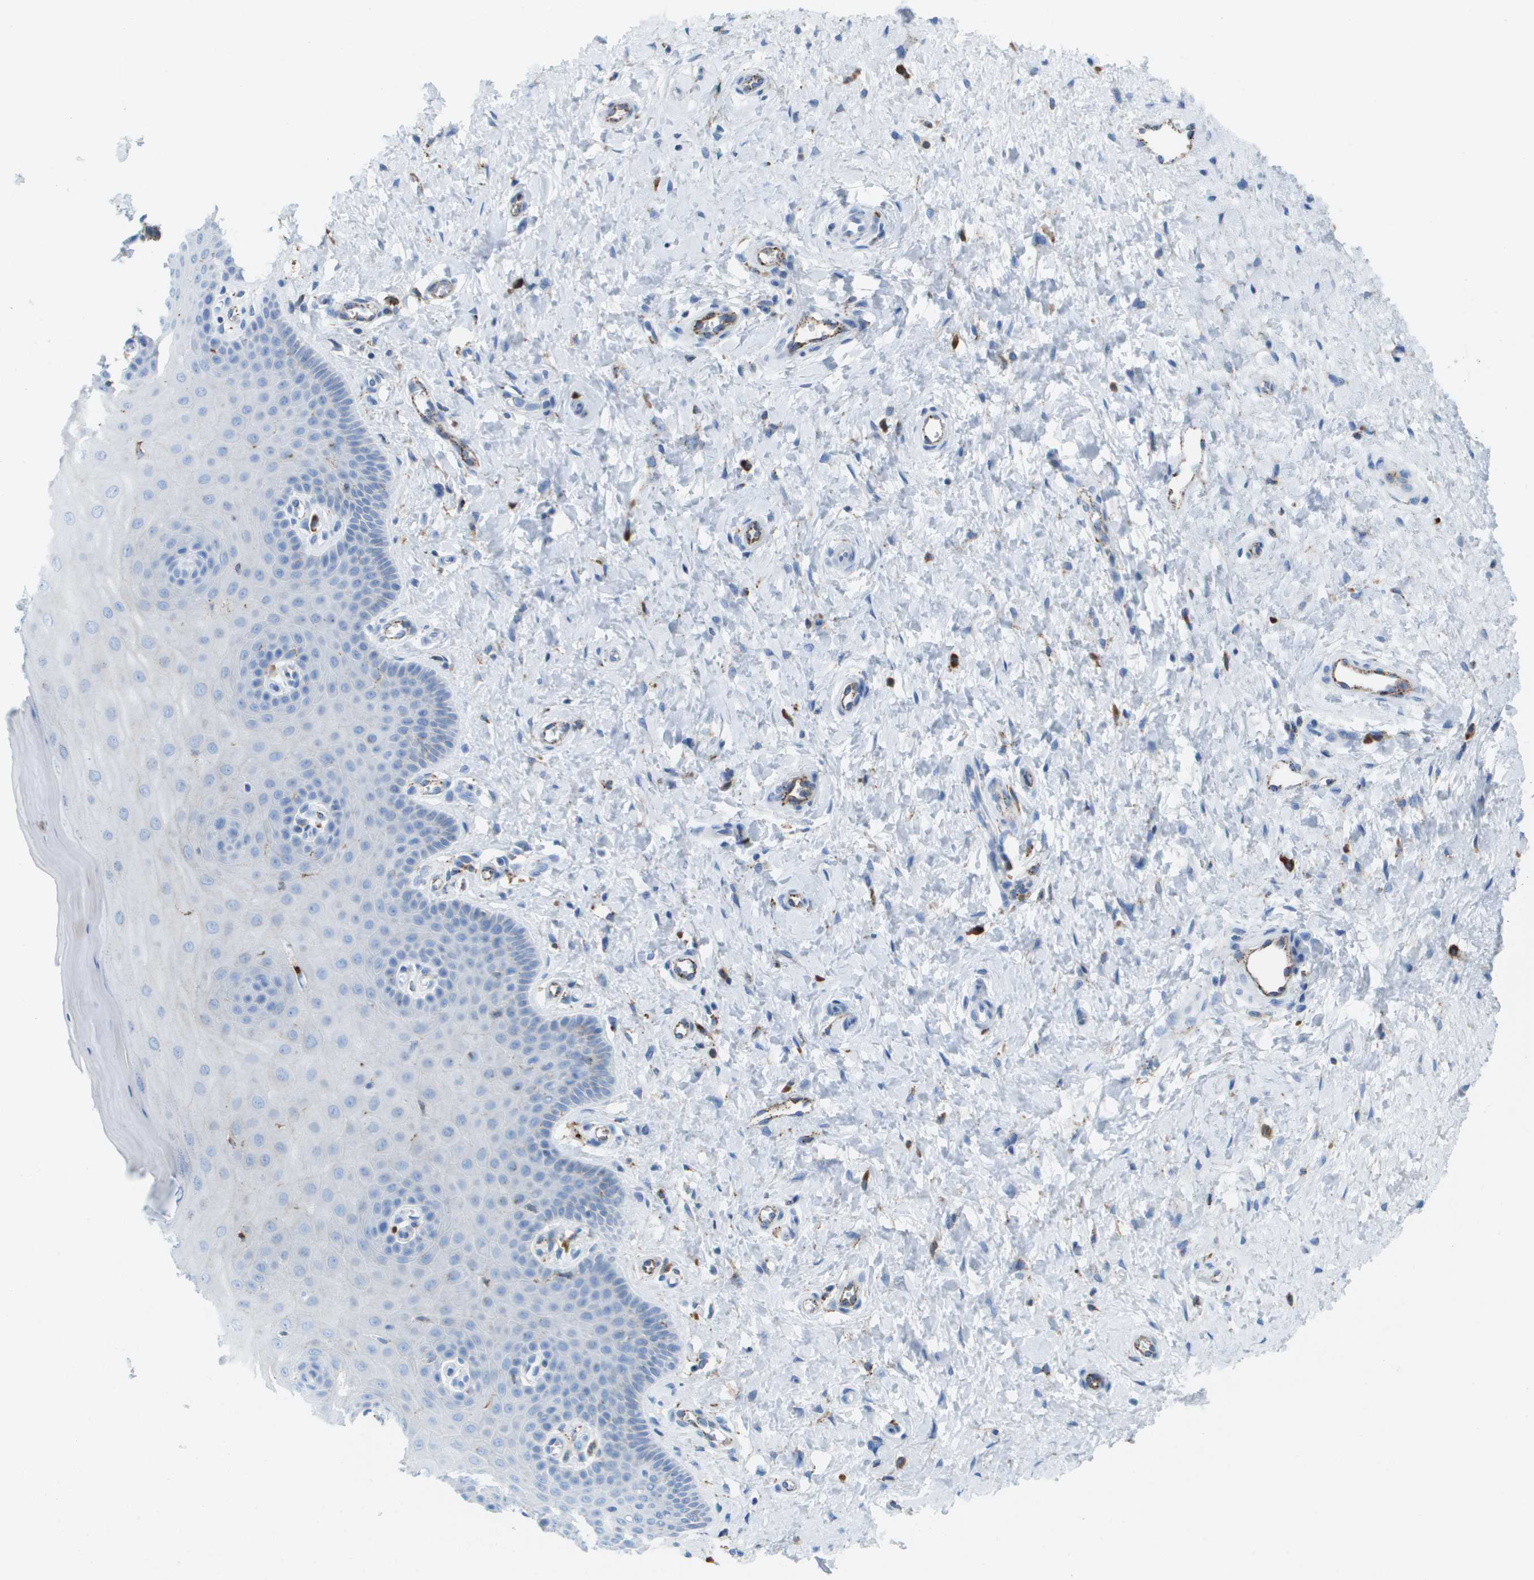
{"staining": {"intensity": "negative", "quantity": "none", "location": "none"}, "tissue": "cervix", "cell_type": "Glandular cells", "image_type": "normal", "snomed": [{"axis": "morphology", "description": "Normal tissue, NOS"}, {"axis": "topography", "description": "Cervix"}], "caption": "Immunohistochemistry (IHC) of benign human cervix exhibits no expression in glandular cells. (DAB (3,3'-diaminobenzidine) immunohistochemistry visualized using brightfield microscopy, high magnification).", "gene": "PRCP", "patient": {"sex": "female", "age": 55}}